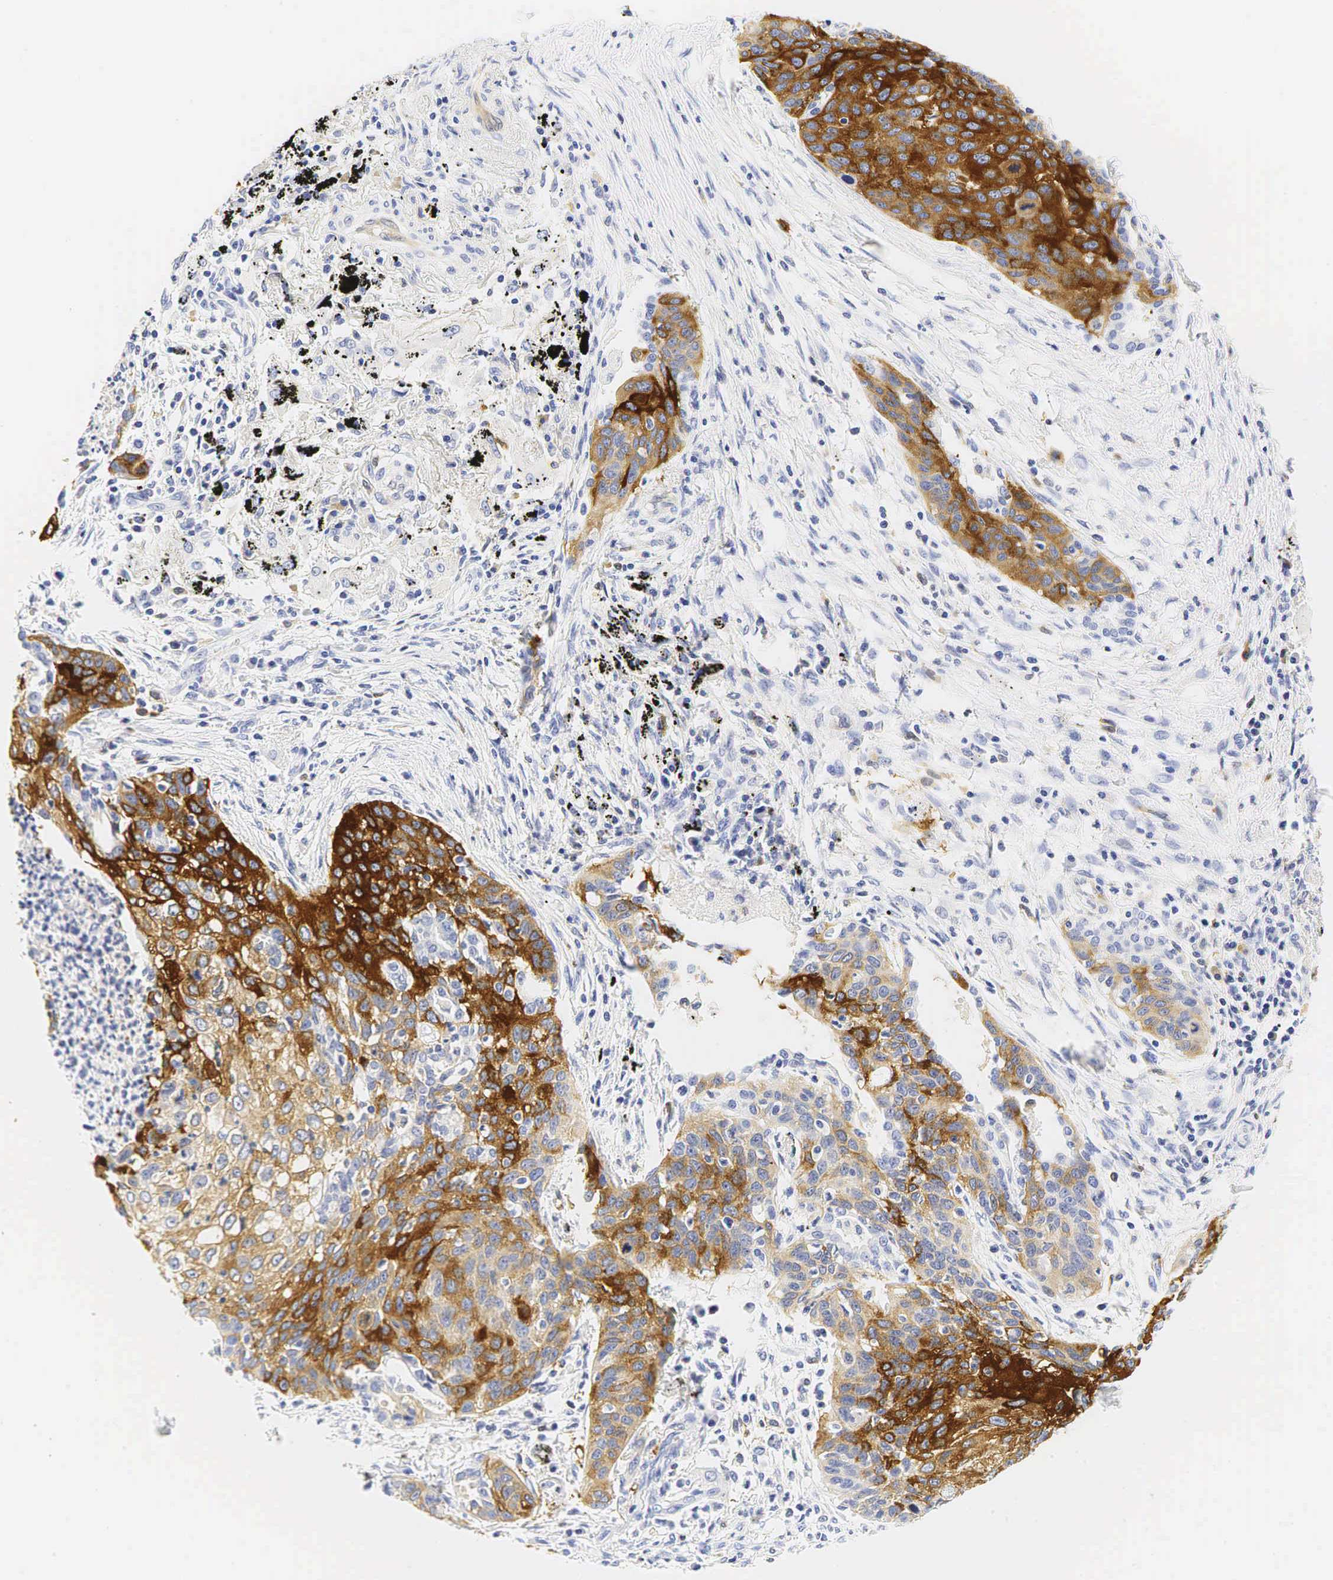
{"staining": {"intensity": "strong", "quantity": ">75%", "location": "cytoplasmic/membranous"}, "tissue": "lung cancer", "cell_type": "Tumor cells", "image_type": "cancer", "snomed": [{"axis": "morphology", "description": "Squamous cell carcinoma, NOS"}, {"axis": "topography", "description": "Lung"}], "caption": "Immunohistochemical staining of lung cancer (squamous cell carcinoma) demonstrates high levels of strong cytoplasmic/membranous expression in about >75% of tumor cells. (DAB (3,3'-diaminobenzidine) = brown stain, brightfield microscopy at high magnification).", "gene": "TNFRSF8", "patient": {"sex": "male", "age": 71}}